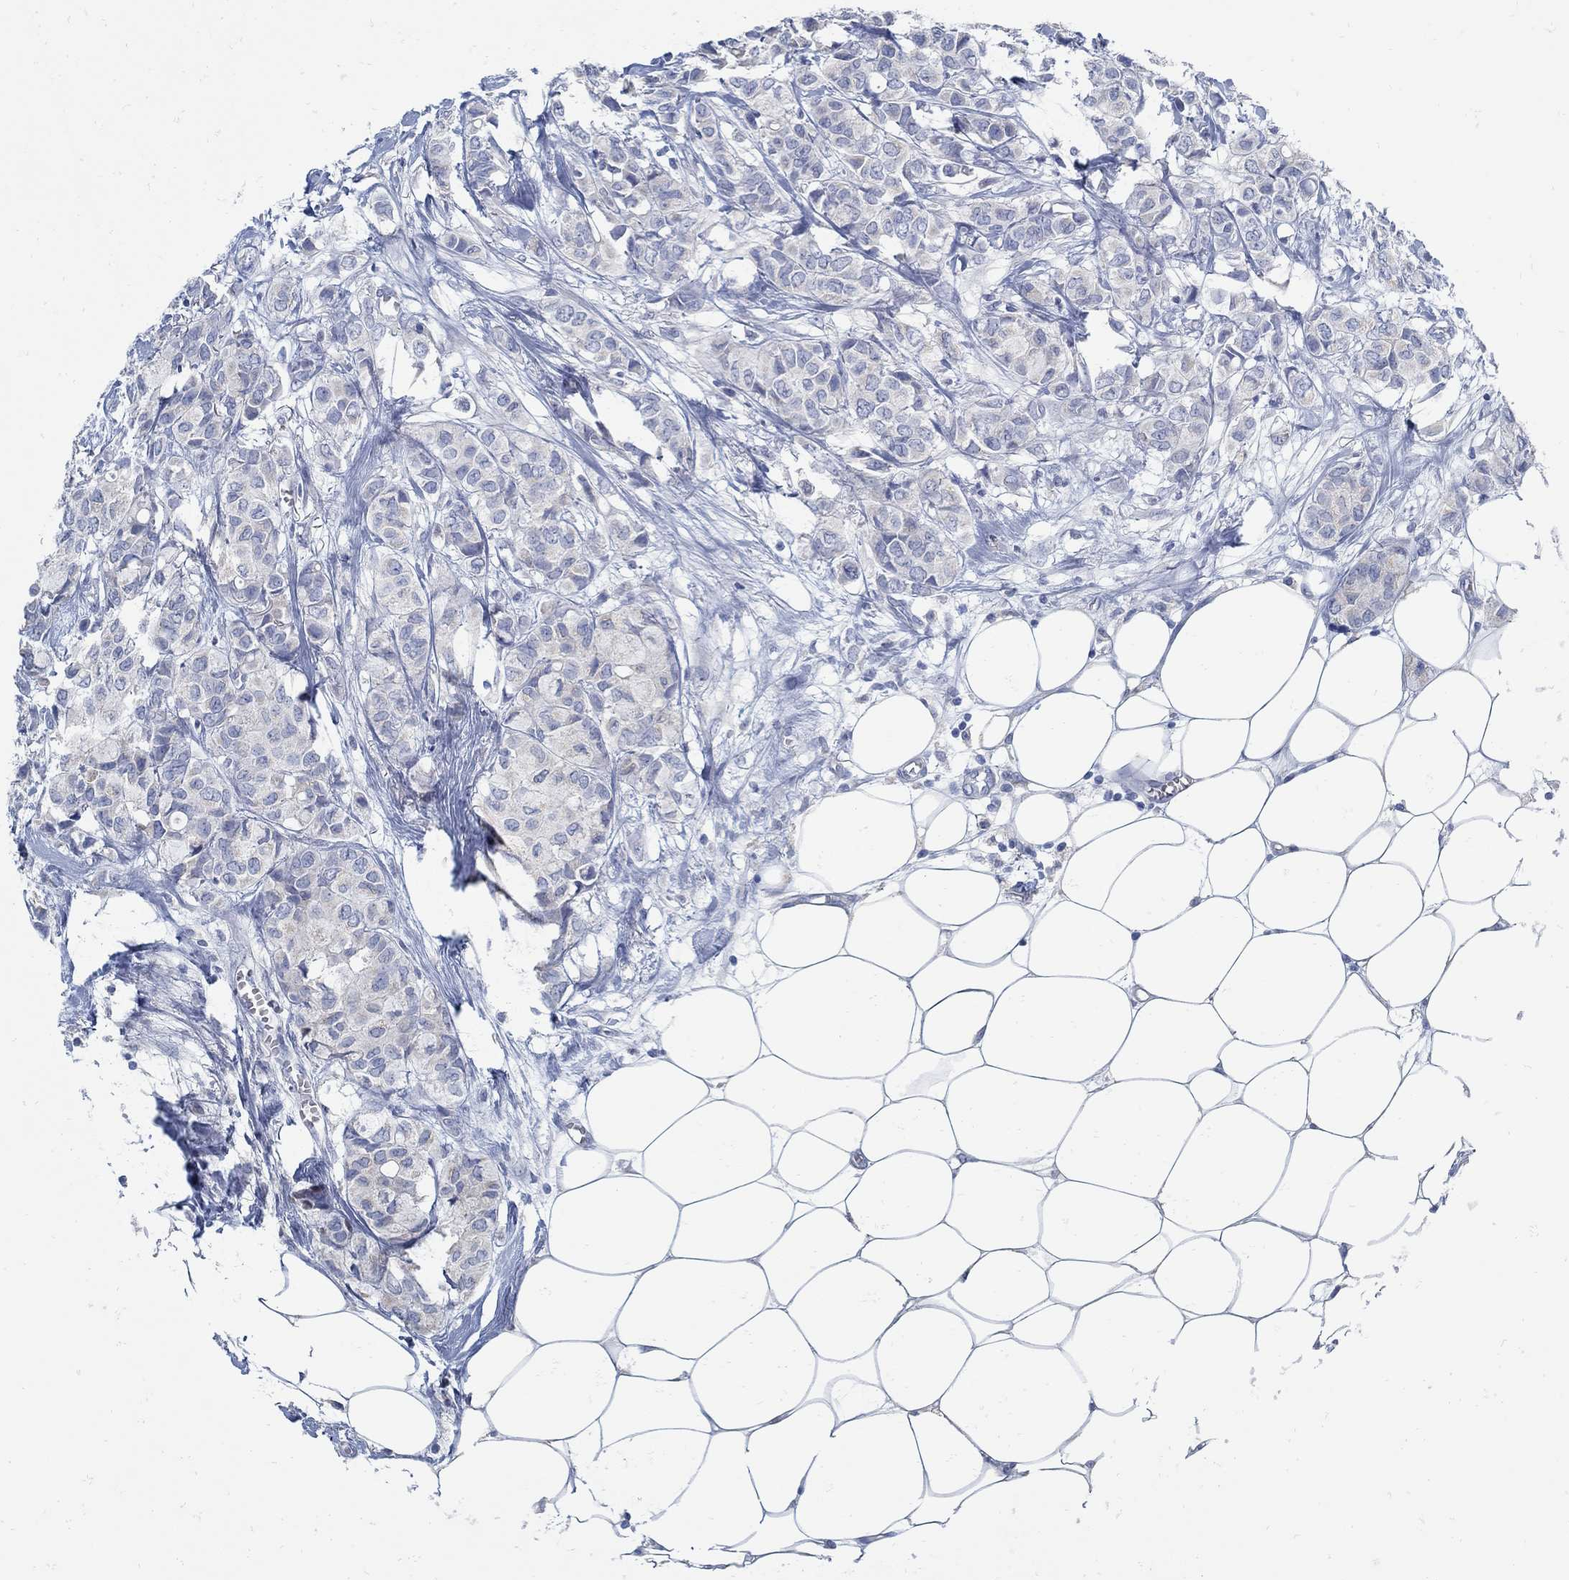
{"staining": {"intensity": "negative", "quantity": "none", "location": "none"}, "tissue": "breast cancer", "cell_type": "Tumor cells", "image_type": "cancer", "snomed": [{"axis": "morphology", "description": "Duct carcinoma"}, {"axis": "topography", "description": "Breast"}], "caption": "A high-resolution photomicrograph shows immunohistochemistry (IHC) staining of breast cancer, which demonstrates no significant positivity in tumor cells.", "gene": "ZFAND4", "patient": {"sex": "female", "age": 85}}